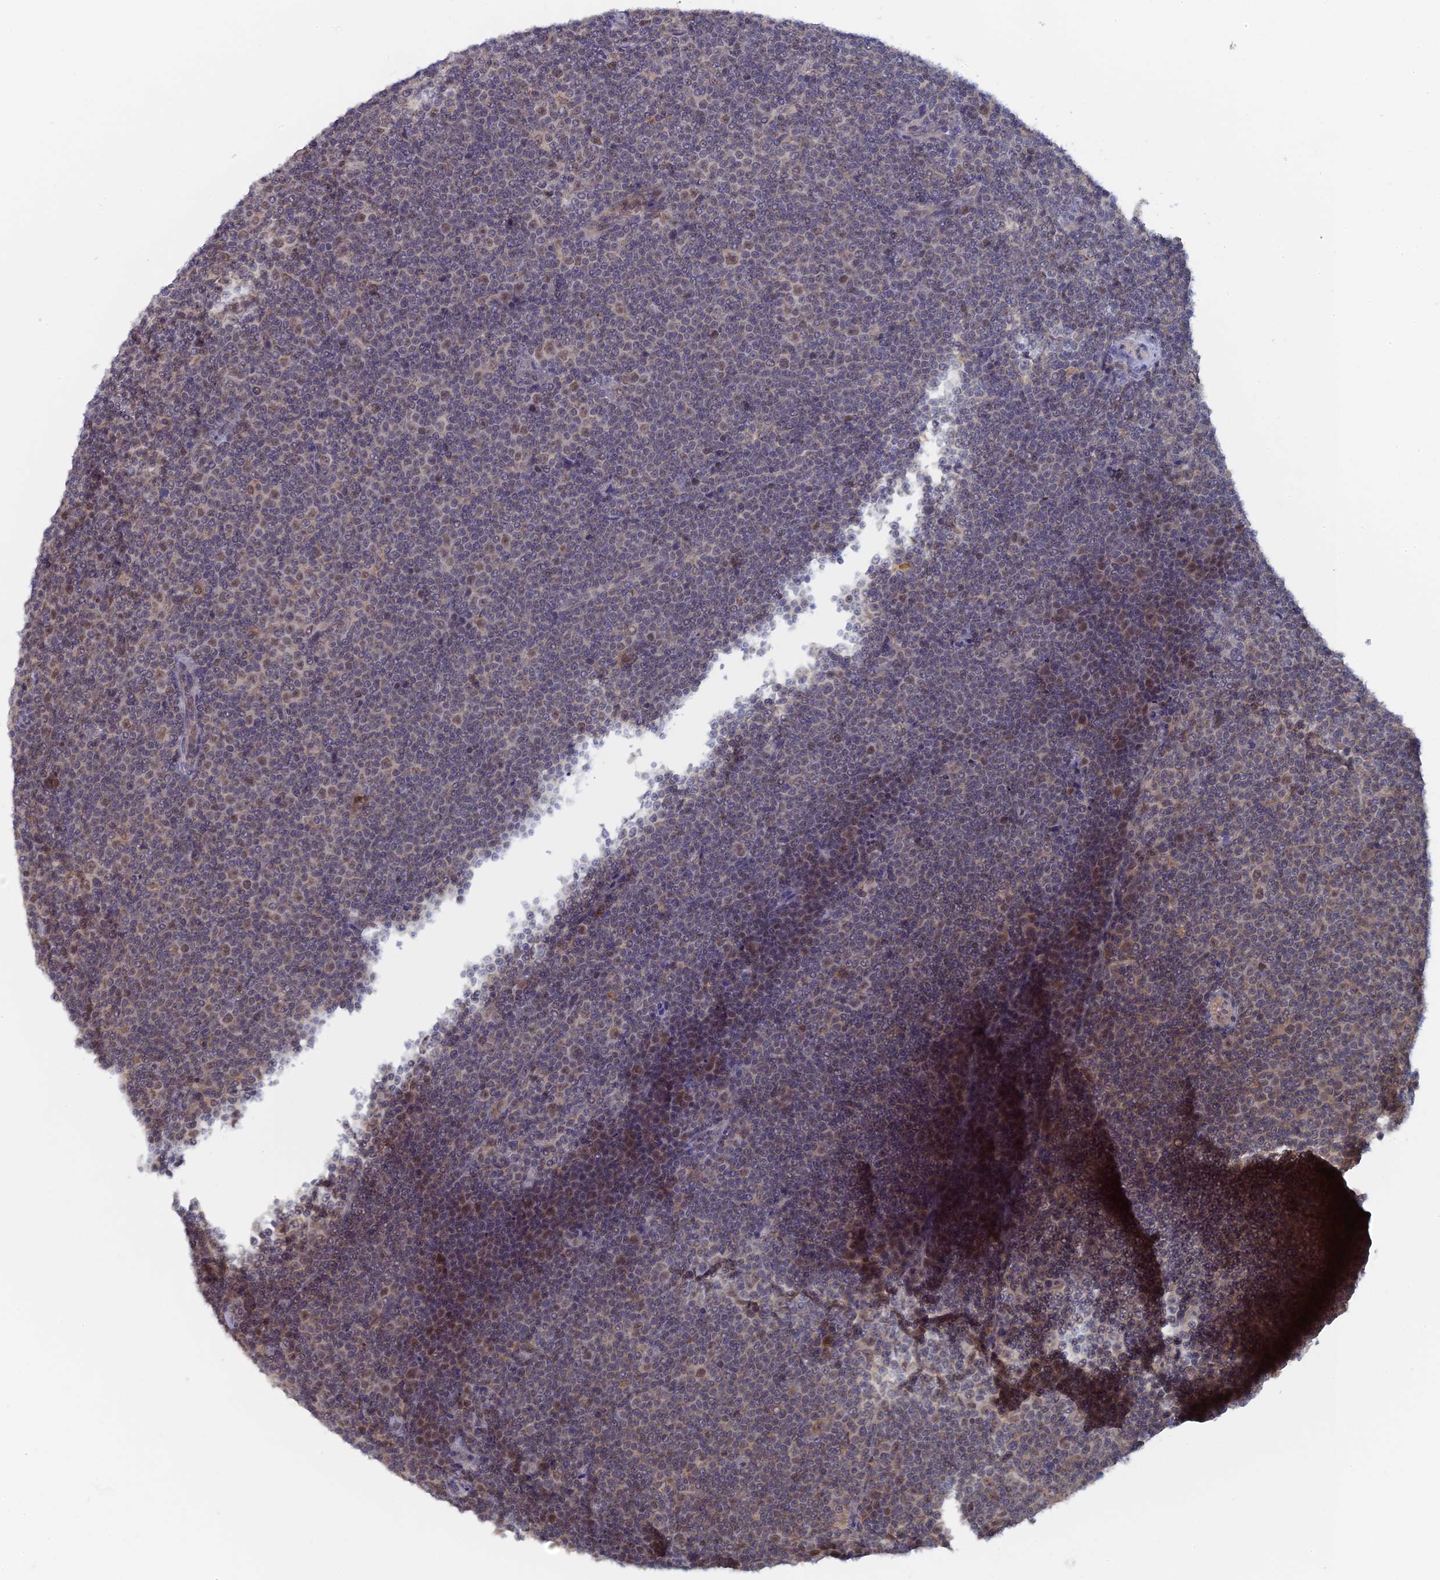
{"staining": {"intensity": "weak", "quantity": "<25%", "location": "nuclear"}, "tissue": "lymphoma", "cell_type": "Tumor cells", "image_type": "cancer", "snomed": [{"axis": "morphology", "description": "Malignant lymphoma, non-Hodgkin's type, Low grade"}, {"axis": "topography", "description": "Lymph node"}], "caption": "Malignant lymphoma, non-Hodgkin's type (low-grade) stained for a protein using immunohistochemistry (IHC) exhibits no positivity tumor cells.", "gene": "MIGA2", "patient": {"sex": "female", "age": 67}}